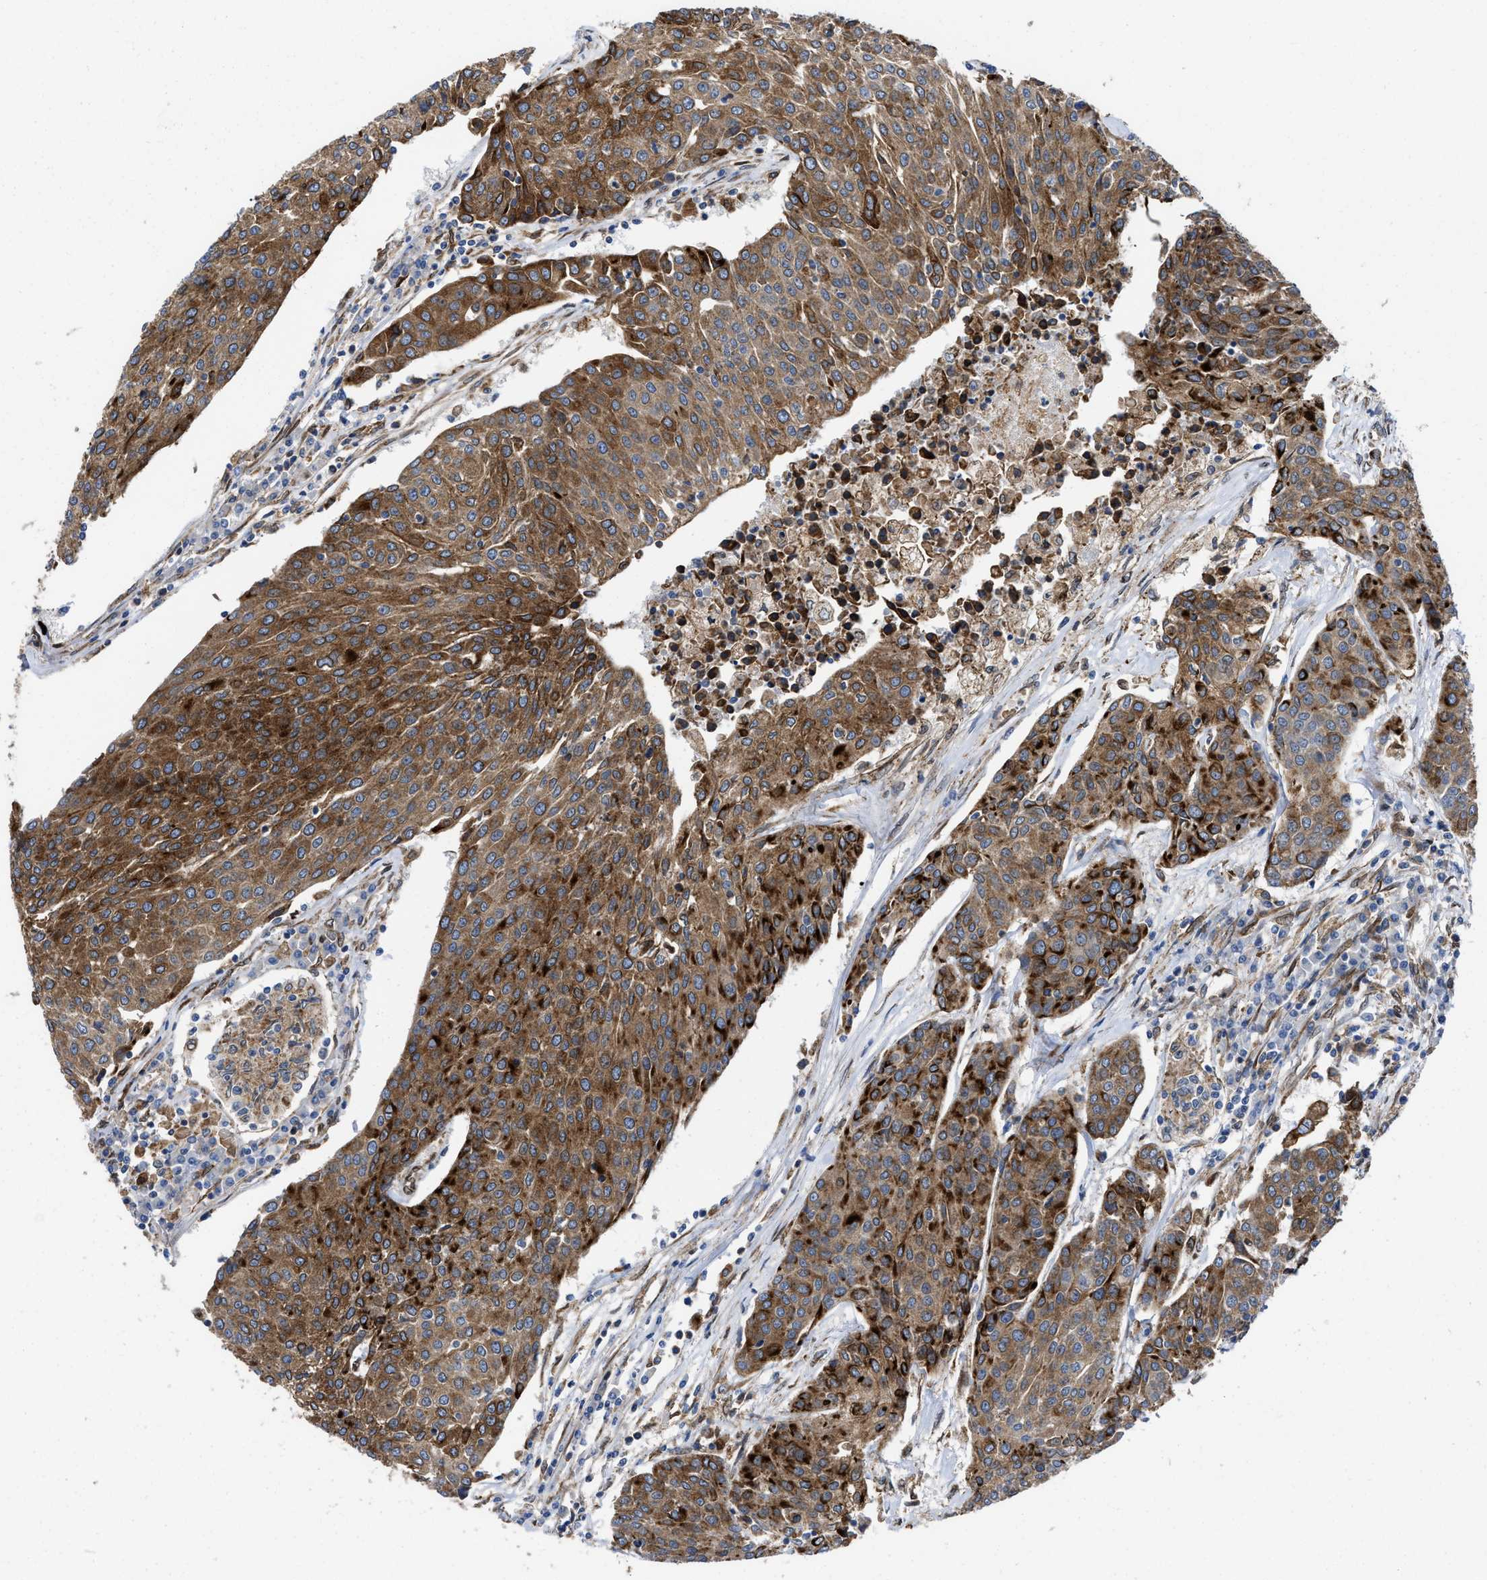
{"staining": {"intensity": "strong", "quantity": ">75%", "location": "cytoplasmic/membranous"}, "tissue": "urothelial cancer", "cell_type": "Tumor cells", "image_type": "cancer", "snomed": [{"axis": "morphology", "description": "Urothelial carcinoma, High grade"}, {"axis": "topography", "description": "Urinary bladder"}], "caption": "Immunohistochemical staining of urothelial cancer demonstrates high levels of strong cytoplasmic/membranous protein staining in approximately >75% of tumor cells.", "gene": "ERLIN2", "patient": {"sex": "female", "age": 85}}